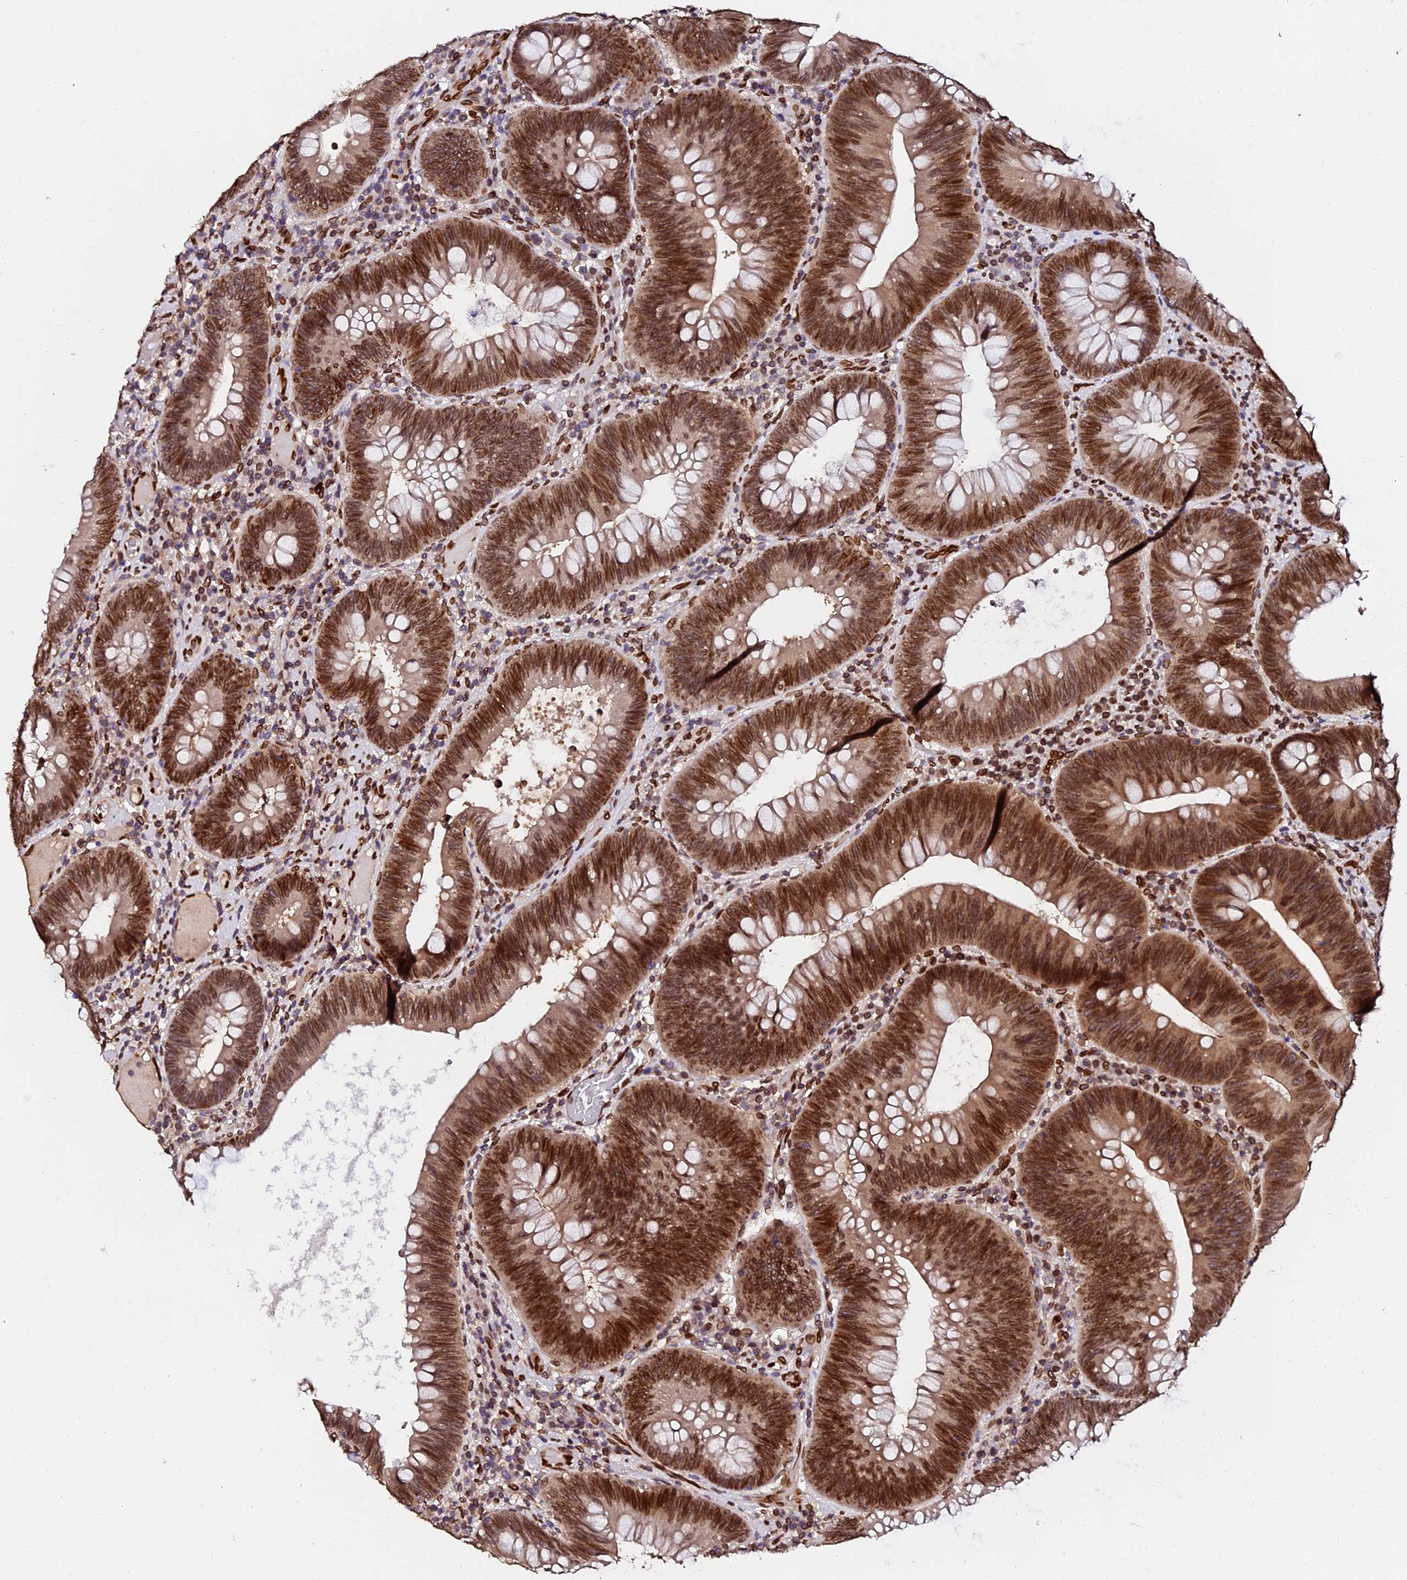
{"staining": {"intensity": "strong", "quantity": ">75%", "location": "cytoplasmic/membranous,nuclear"}, "tissue": "colorectal cancer", "cell_type": "Tumor cells", "image_type": "cancer", "snomed": [{"axis": "morphology", "description": "Adenocarcinoma, NOS"}, {"axis": "topography", "description": "Rectum"}], "caption": "Tumor cells show high levels of strong cytoplasmic/membranous and nuclear expression in about >75% of cells in human colorectal cancer (adenocarcinoma).", "gene": "ANAPC5", "patient": {"sex": "female", "age": 75}}